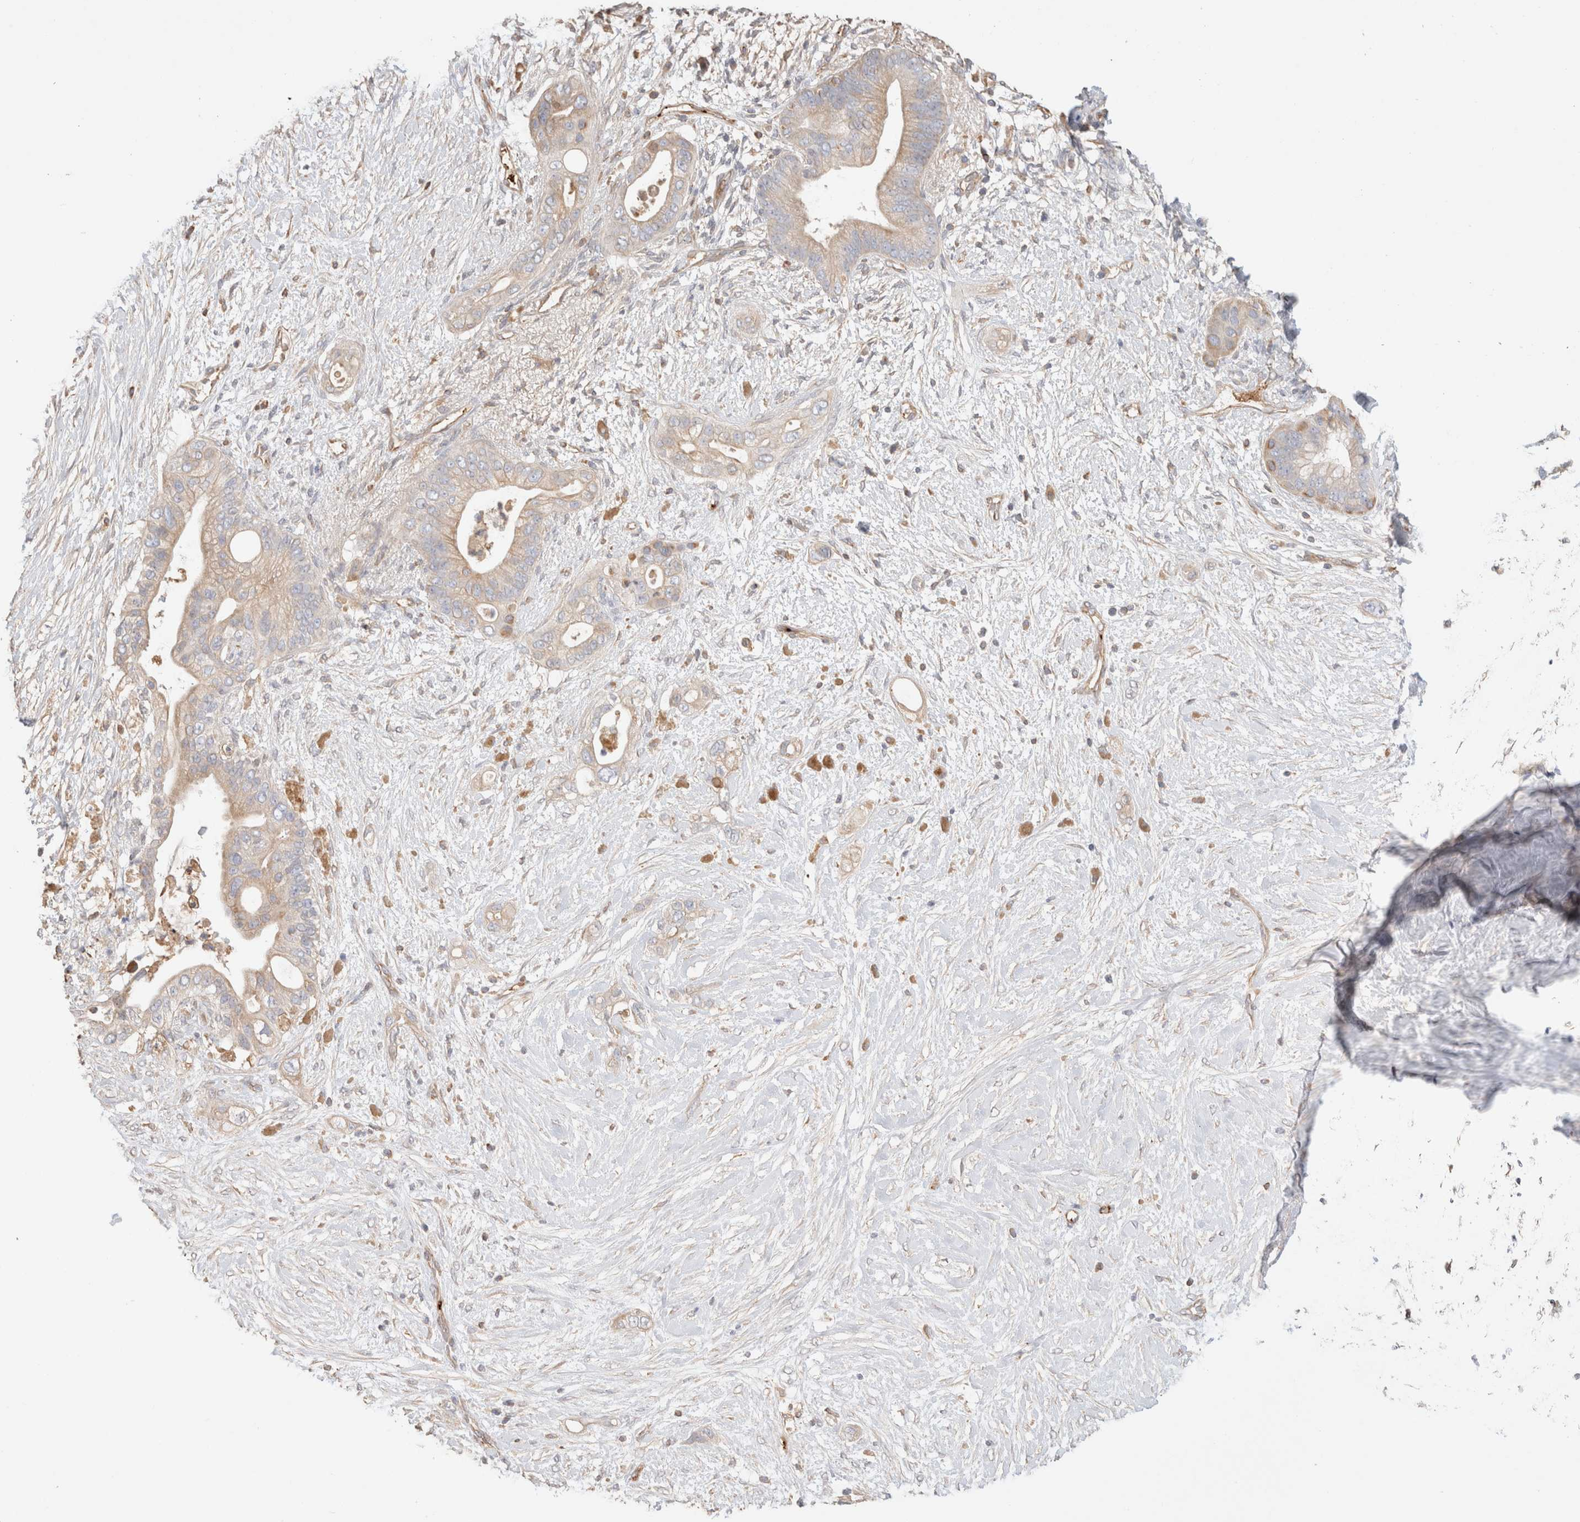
{"staining": {"intensity": "weak", "quantity": ">75%", "location": "cytoplasmic/membranous"}, "tissue": "pancreatic cancer", "cell_type": "Tumor cells", "image_type": "cancer", "snomed": [{"axis": "morphology", "description": "Adenocarcinoma, NOS"}, {"axis": "topography", "description": "Pancreas"}], "caption": "Adenocarcinoma (pancreatic) was stained to show a protein in brown. There is low levels of weak cytoplasmic/membranous positivity in about >75% of tumor cells.", "gene": "PROS1", "patient": {"sex": "male", "age": 53}}